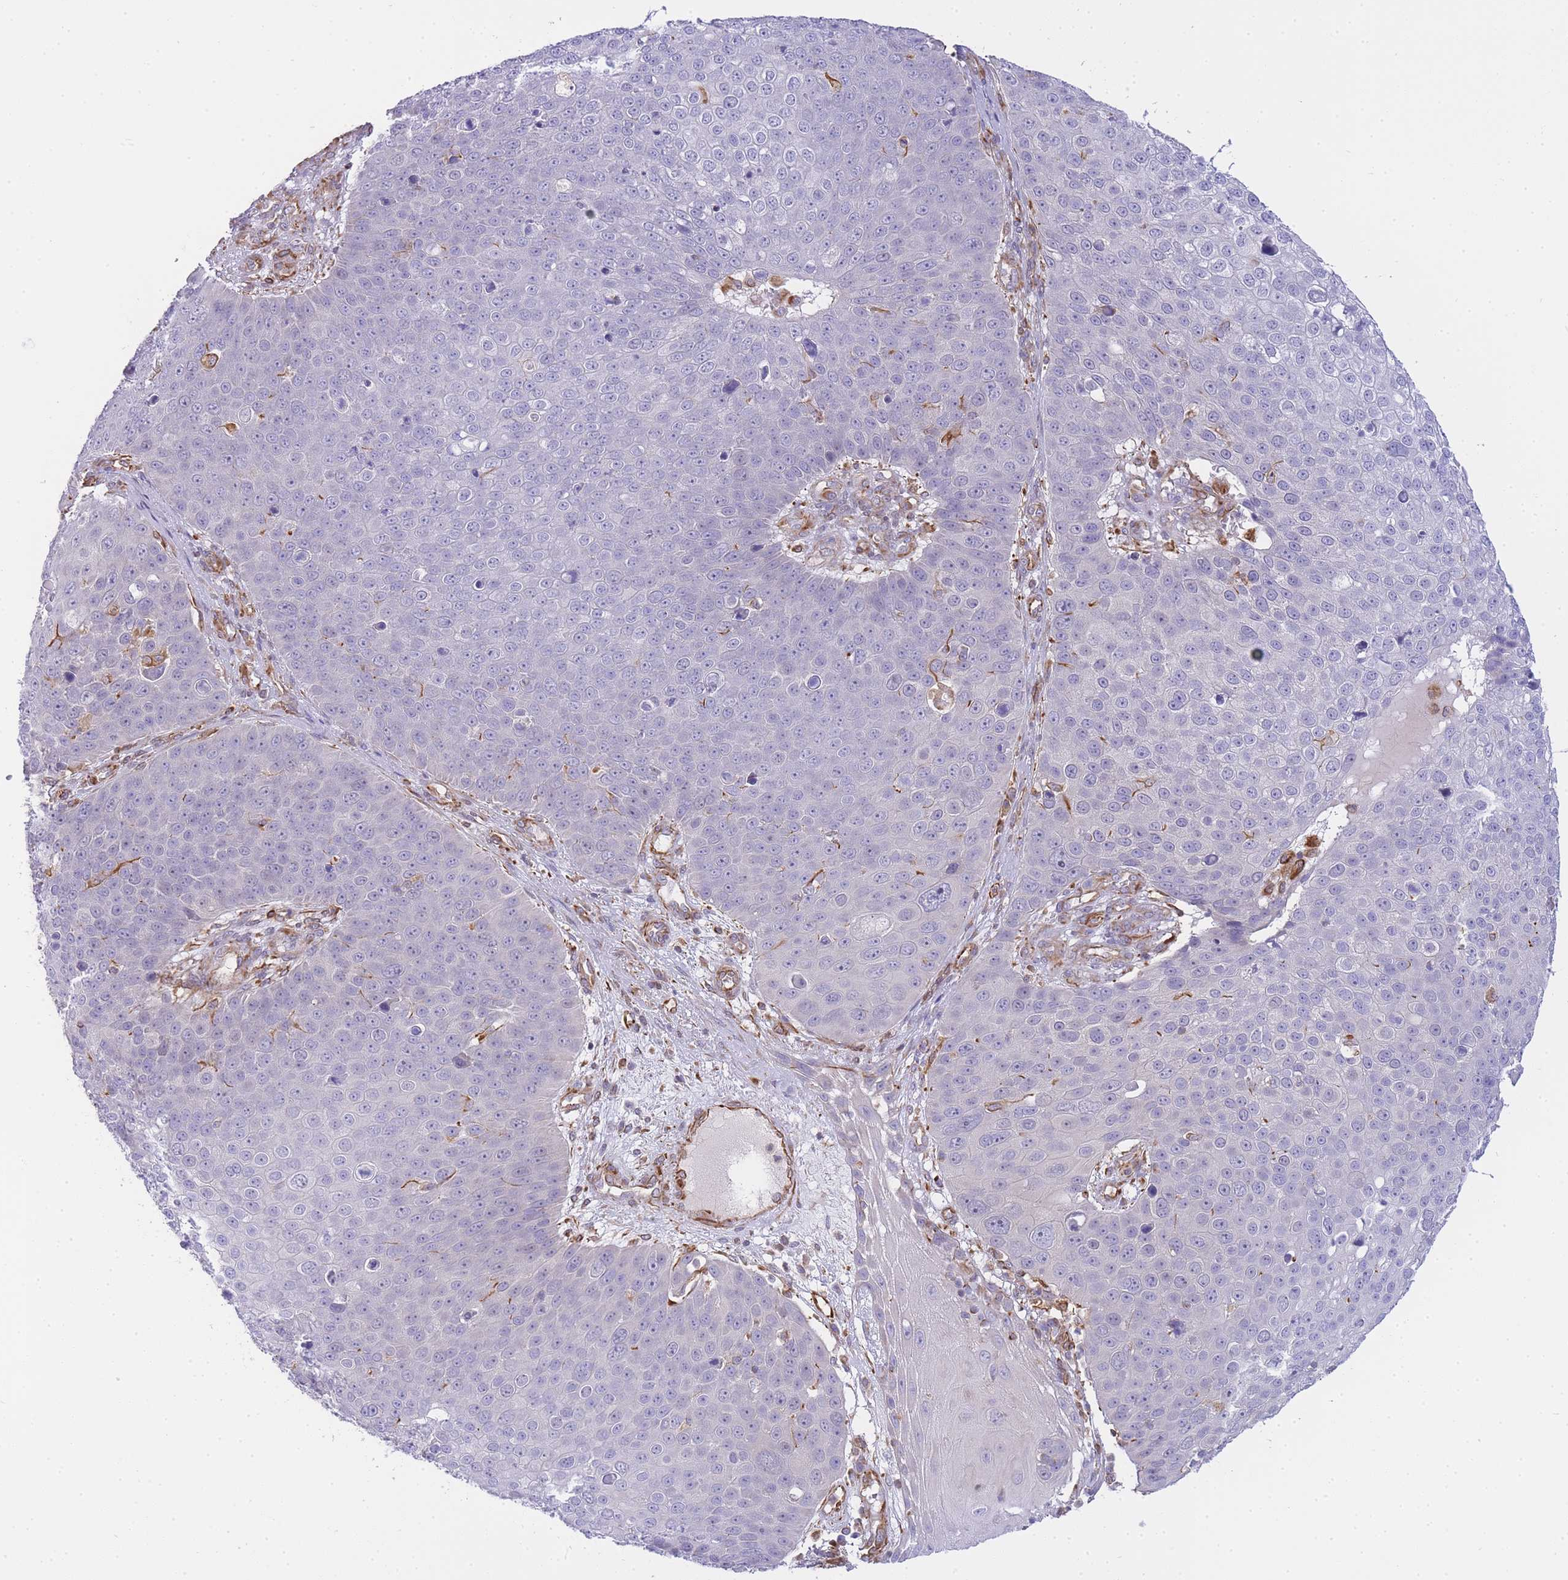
{"staining": {"intensity": "negative", "quantity": "none", "location": "none"}, "tissue": "skin cancer", "cell_type": "Tumor cells", "image_type": "cancer", "snomed": [{"axis": "morphology", "description": "Squamous cell carcinoma, NOS"}, {"axis": "topography", "description": "Skin"}], "caption": "Immunohistochemistry (IHC) of human skin squamous cell carcinoma exhibits no staining in tumor cells.", "gene": "ECPAS", "patient": {"sex": "male", "age": 71}}